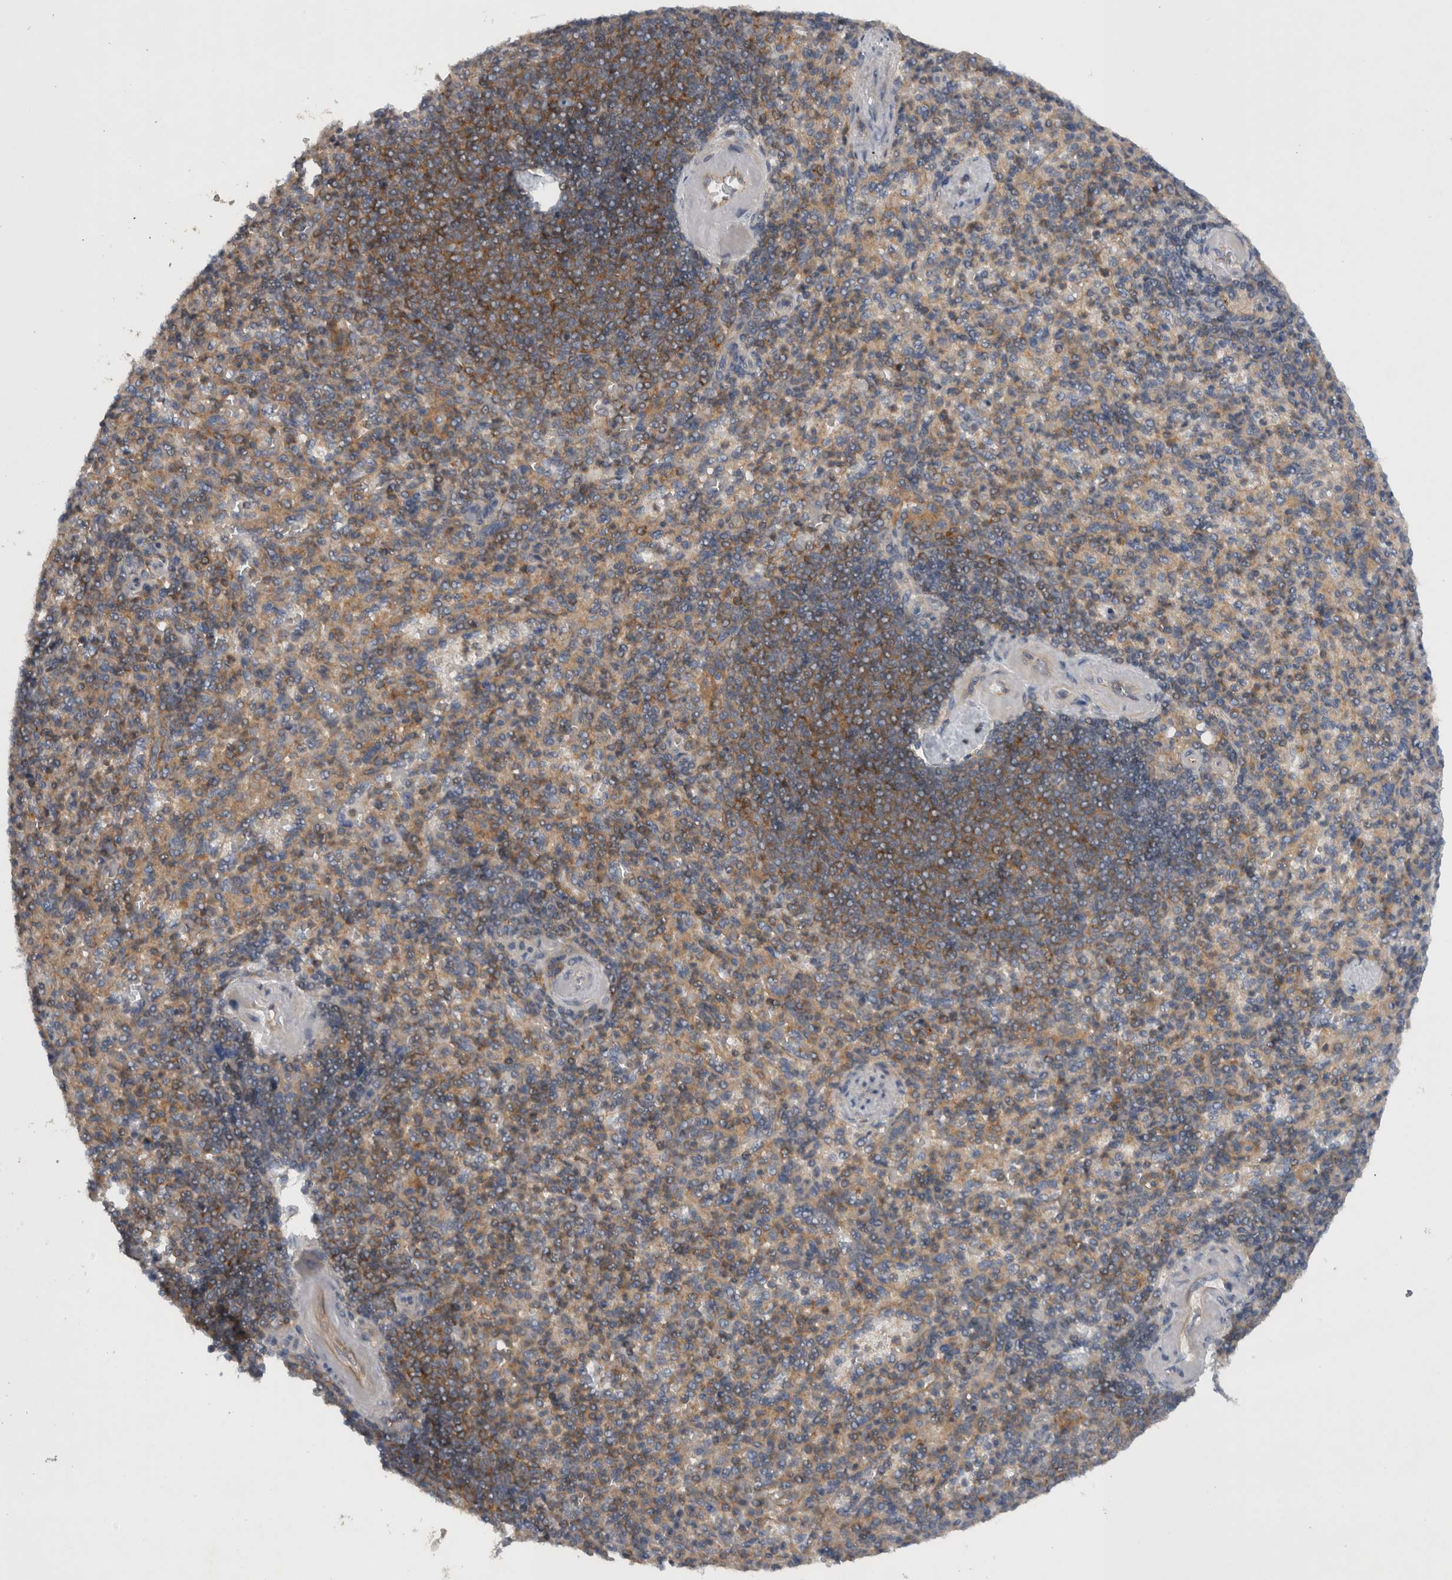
{"staining": {"intensity": "weak", "quantity": "25%-75%", "location": "cytoplasmic/membranous"}, "tissue": "spleen", "cell_type": "Cells in red pulp", "image_type": "normal", "snomed": [{"axis": "morphology", "description": "Normal tissue, NOS"}, {"axis": "topography", "description": "Spleen"}], "caption": "Weak cytoplasmic/membranous expression is appreciated in approximately 25%-75% of cells in red pulp in benign spleen.", "gene": "SCARA5", "patient": {"sex": "female", "age": 74}}